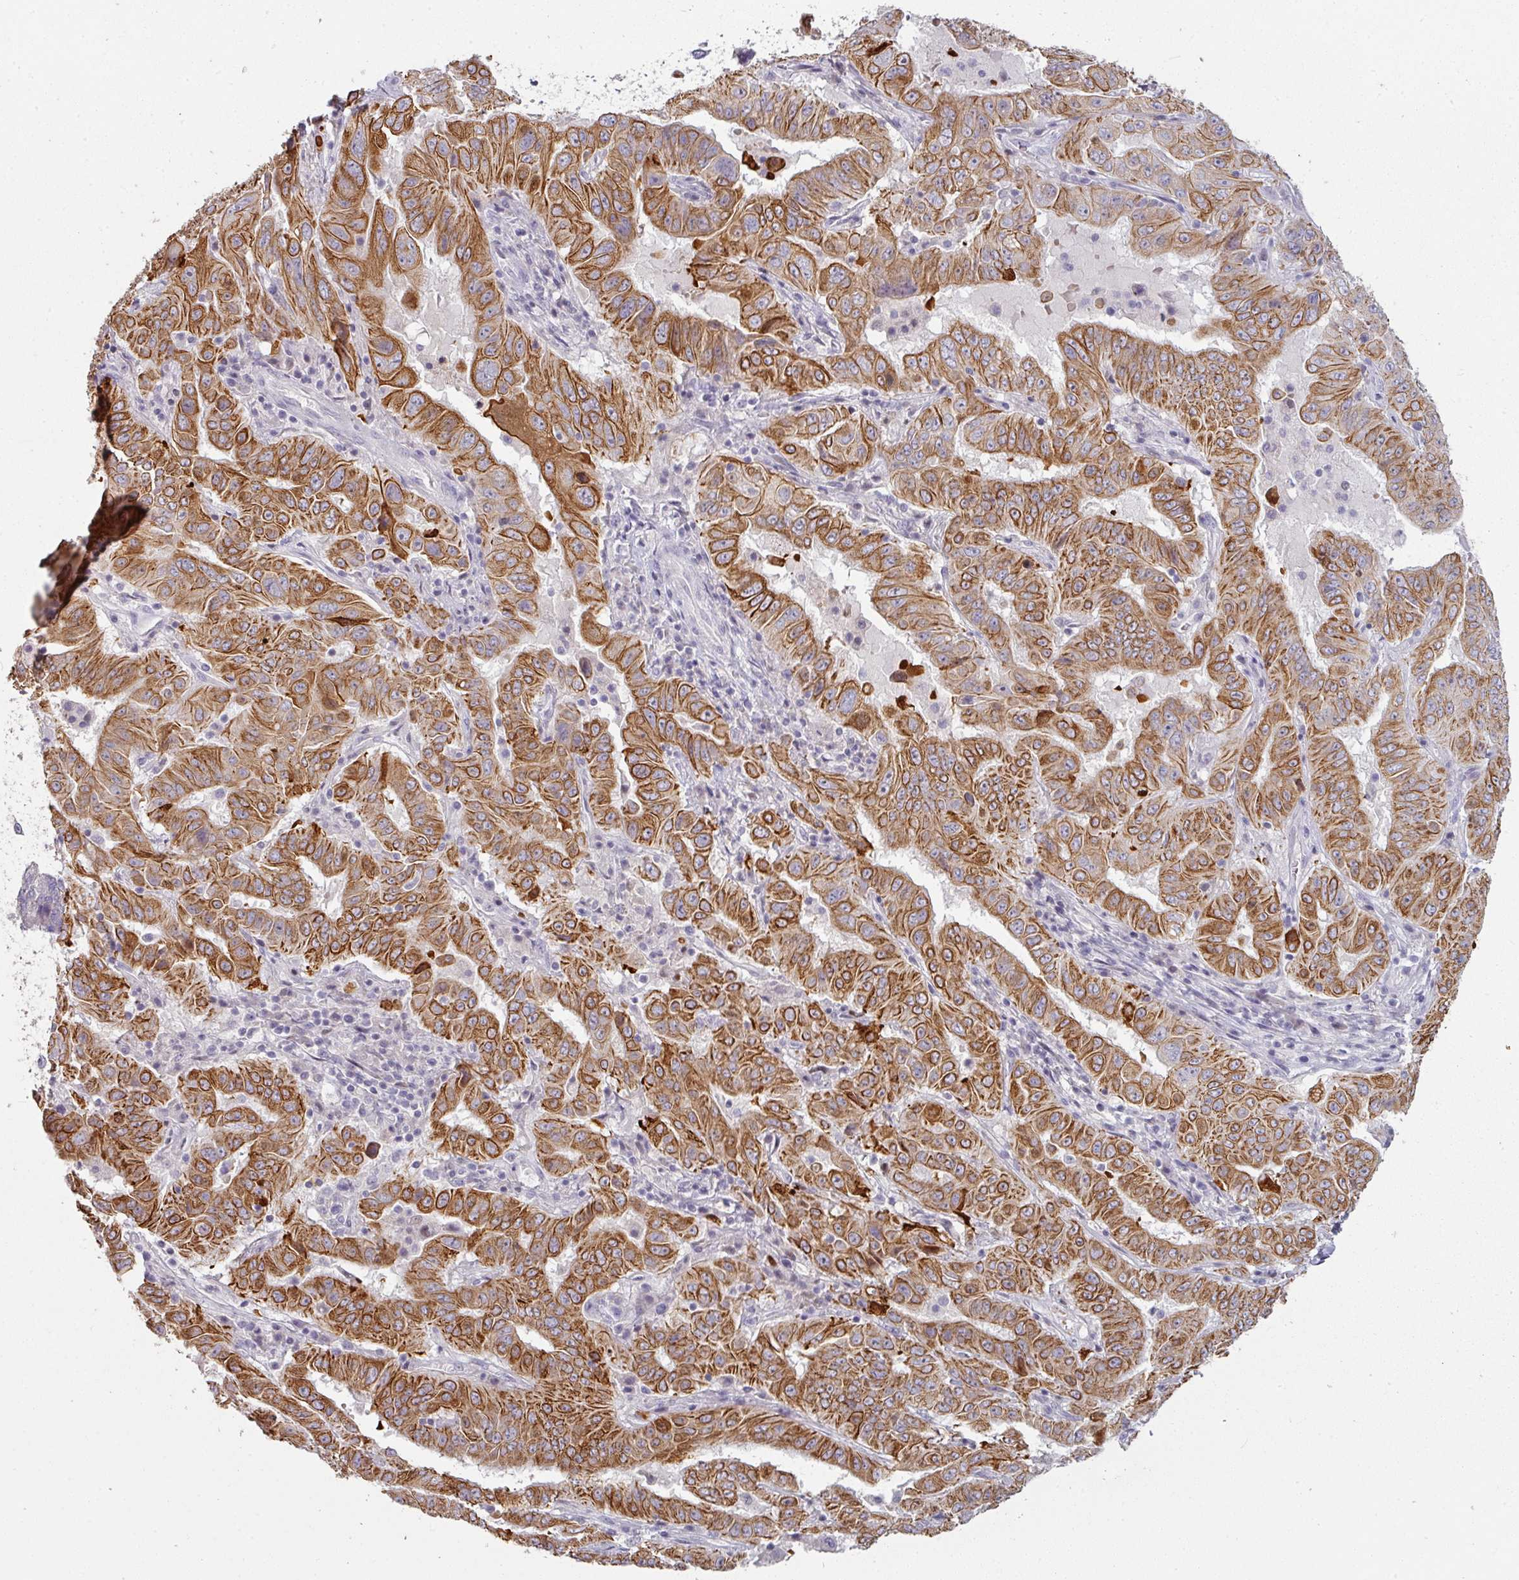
{"staining": {"intensity": "strong", "quantity": ">75%", "location": "cytoplasmic/membranous"}, "tissue": "pancreatic cancer", "cell_type": "Tumor cells", "image_type": "cancer", "snomed": [{"axis": "morphology", "description": "Adenocarcinoma, NOS"}, {"axis": "topography", "description": "Pancreas"}], "caption": "Immunohistochemistry histopathology image of neoplastic tissue: human pancreatic cancer stained using immunohistochemistry (IHC) demonstrates high levels of strong protein expression localized specifically in the cytoplasmic/membranous of tumor cells, appearing as a cytoplasmic/membranous brown color.", "gene": "GTF2H3", "patient": {"sex": "male", "age": 63}}